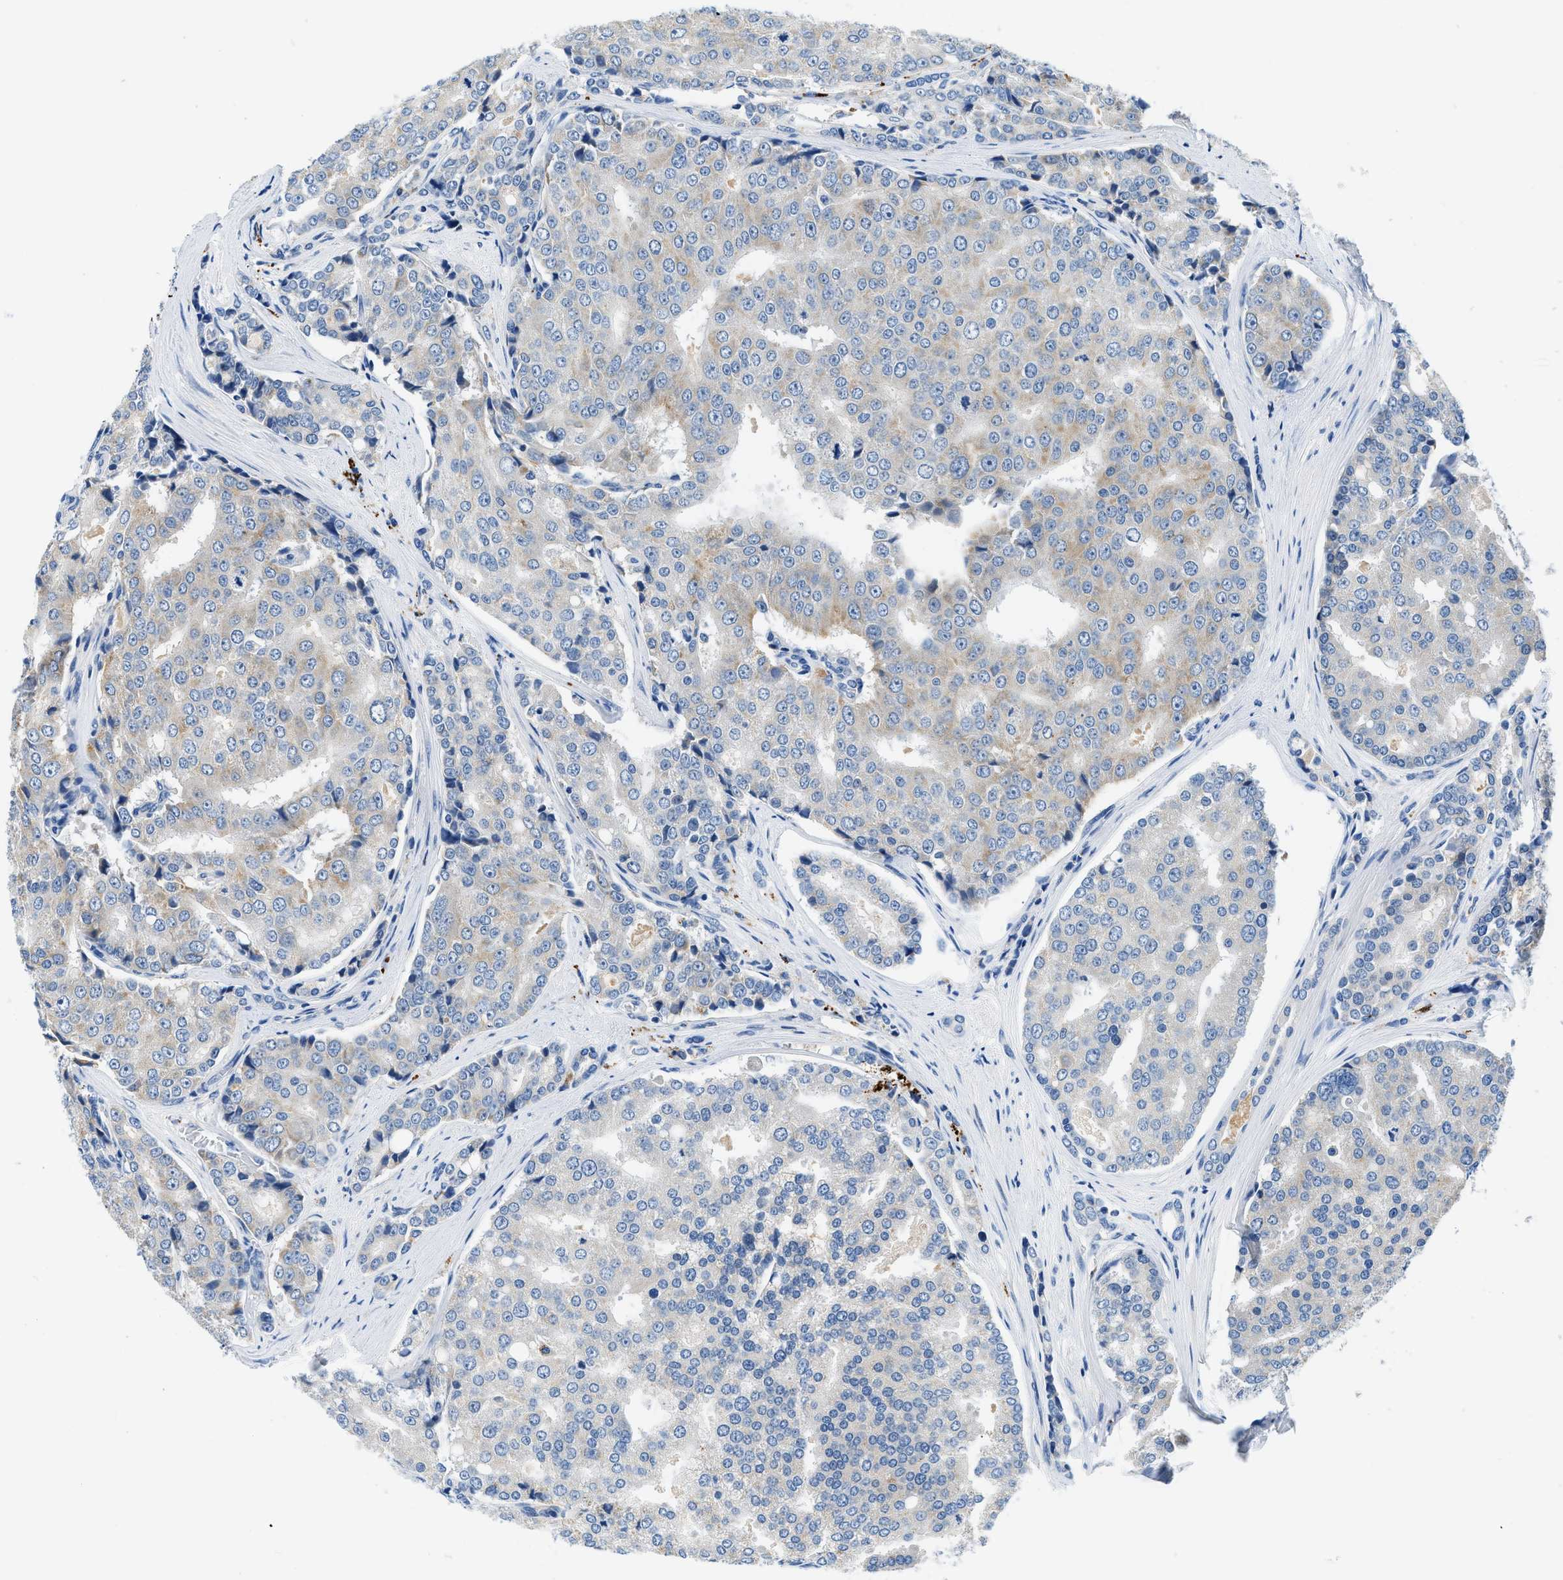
{"staining": {"intensity": "weak", "quantity": "<25%", "location": "cytoplasmic/membranous"}, "tissue": "prostate cancer", "cell_type": "Tumor cells", "image_type": "cancer", "snomed": [{"axis": "morphology", "description": "Adenocarcinoma, High grade"}, {"axis": "topography", "description": "Prostate"}], "caption": "This is an immunohistochemistry (IHC) micrograph of human prostate adenocarcinoma (high-grade). There is no staining in tumor cells.", "gene": "ADGRE3", "patient": {"sex": "male", "age": 50}}